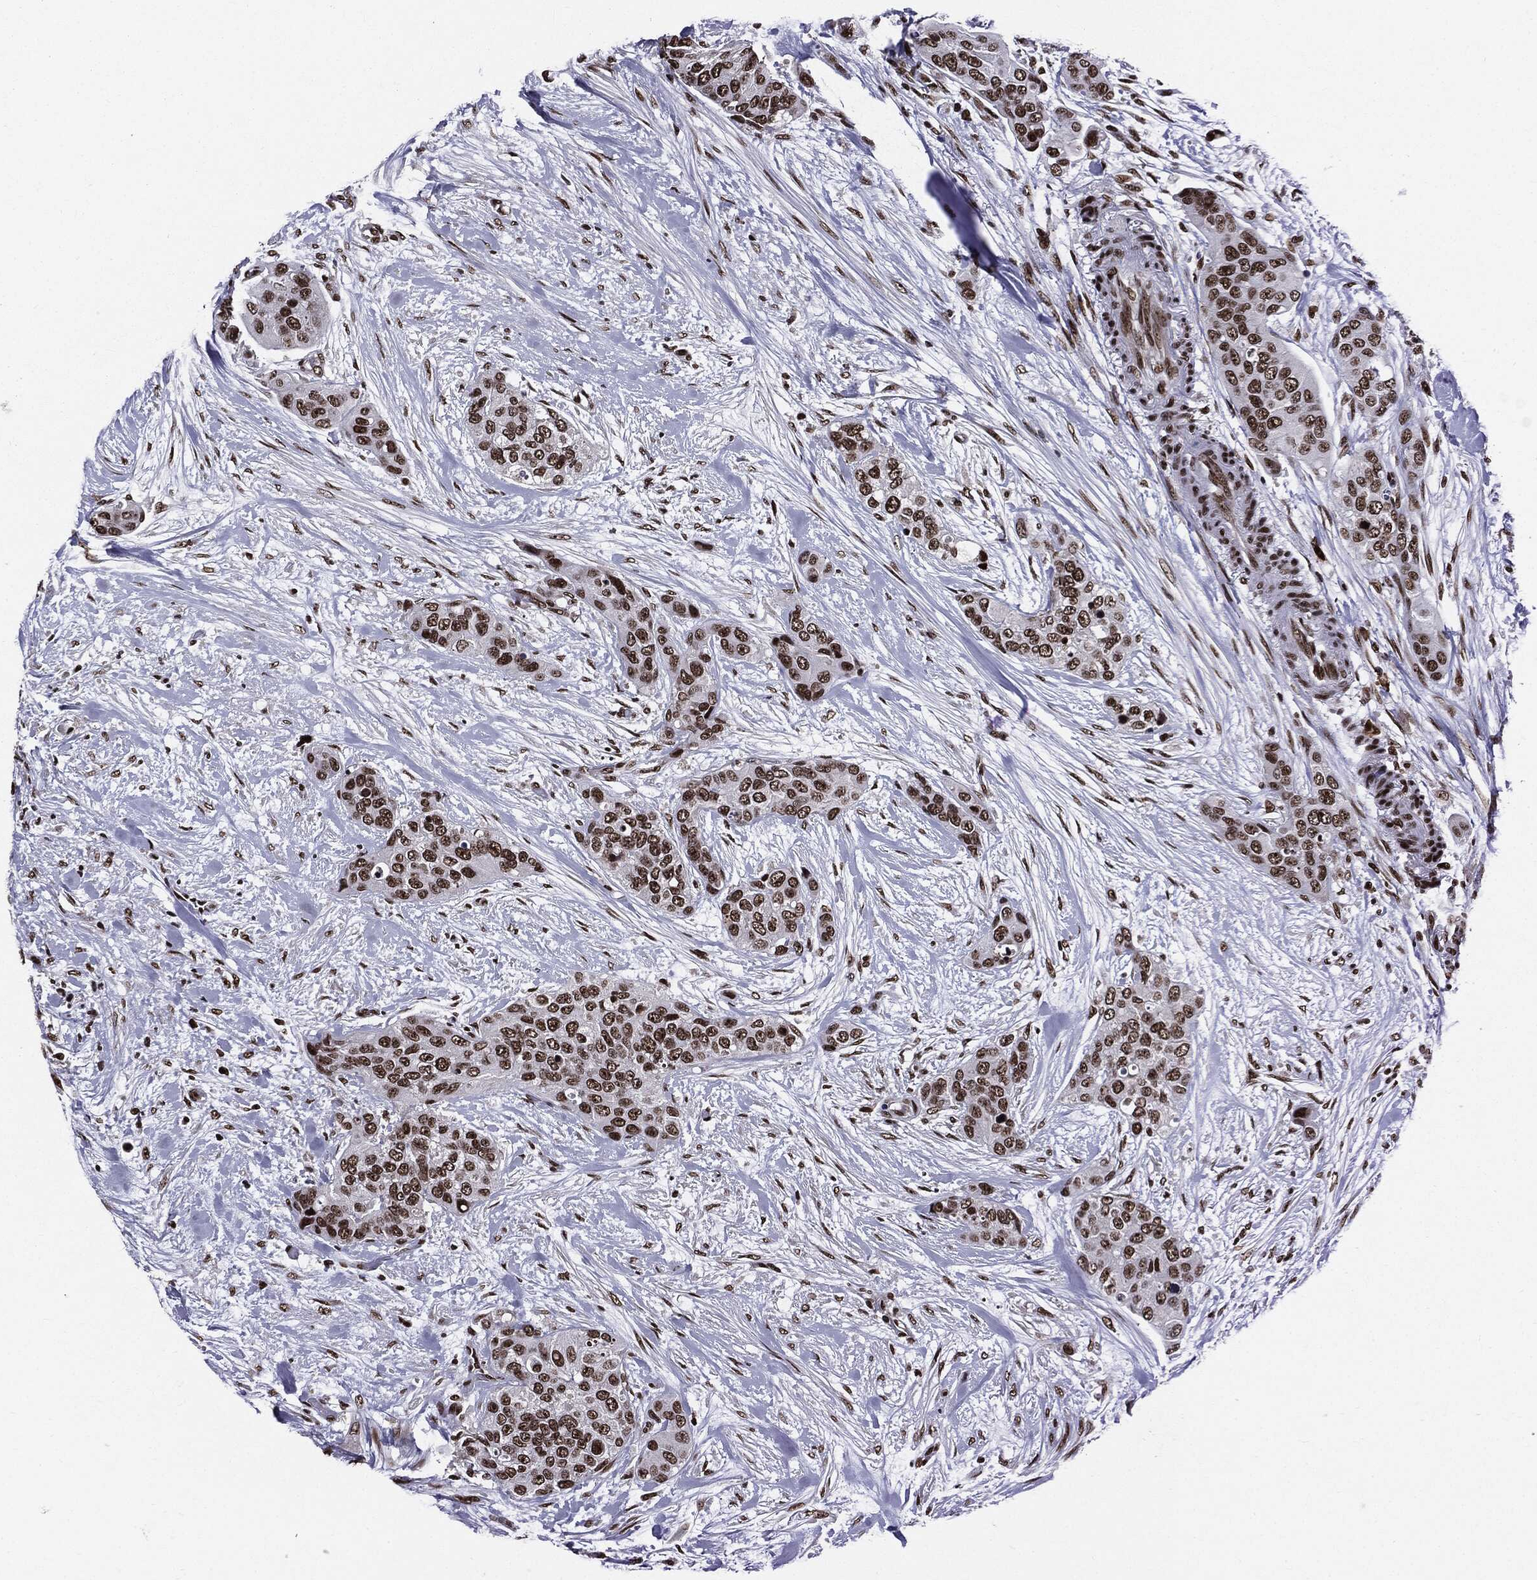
{"staining": {"intensity": "strong", "quantity": ">75%", "location": "nuclear"}, "tissue": "urothelial cancer", "cell_type": "Tumor cells", "image_type": "cancer", "snomed": [{"axis": "morphology", "description": "Urothelial carcinoma, High grade"}, {"axis": "topography", "description": "Urinary bladder"}], "caption": "This micrograph demonstrates immunohistochemistry staining of high-grade urothelial carcinoma, with high strong nuclear expression in about >75% of tumor cells.", "gene": "ZFP91", "patient": {"sex": "male", "age": 77}}